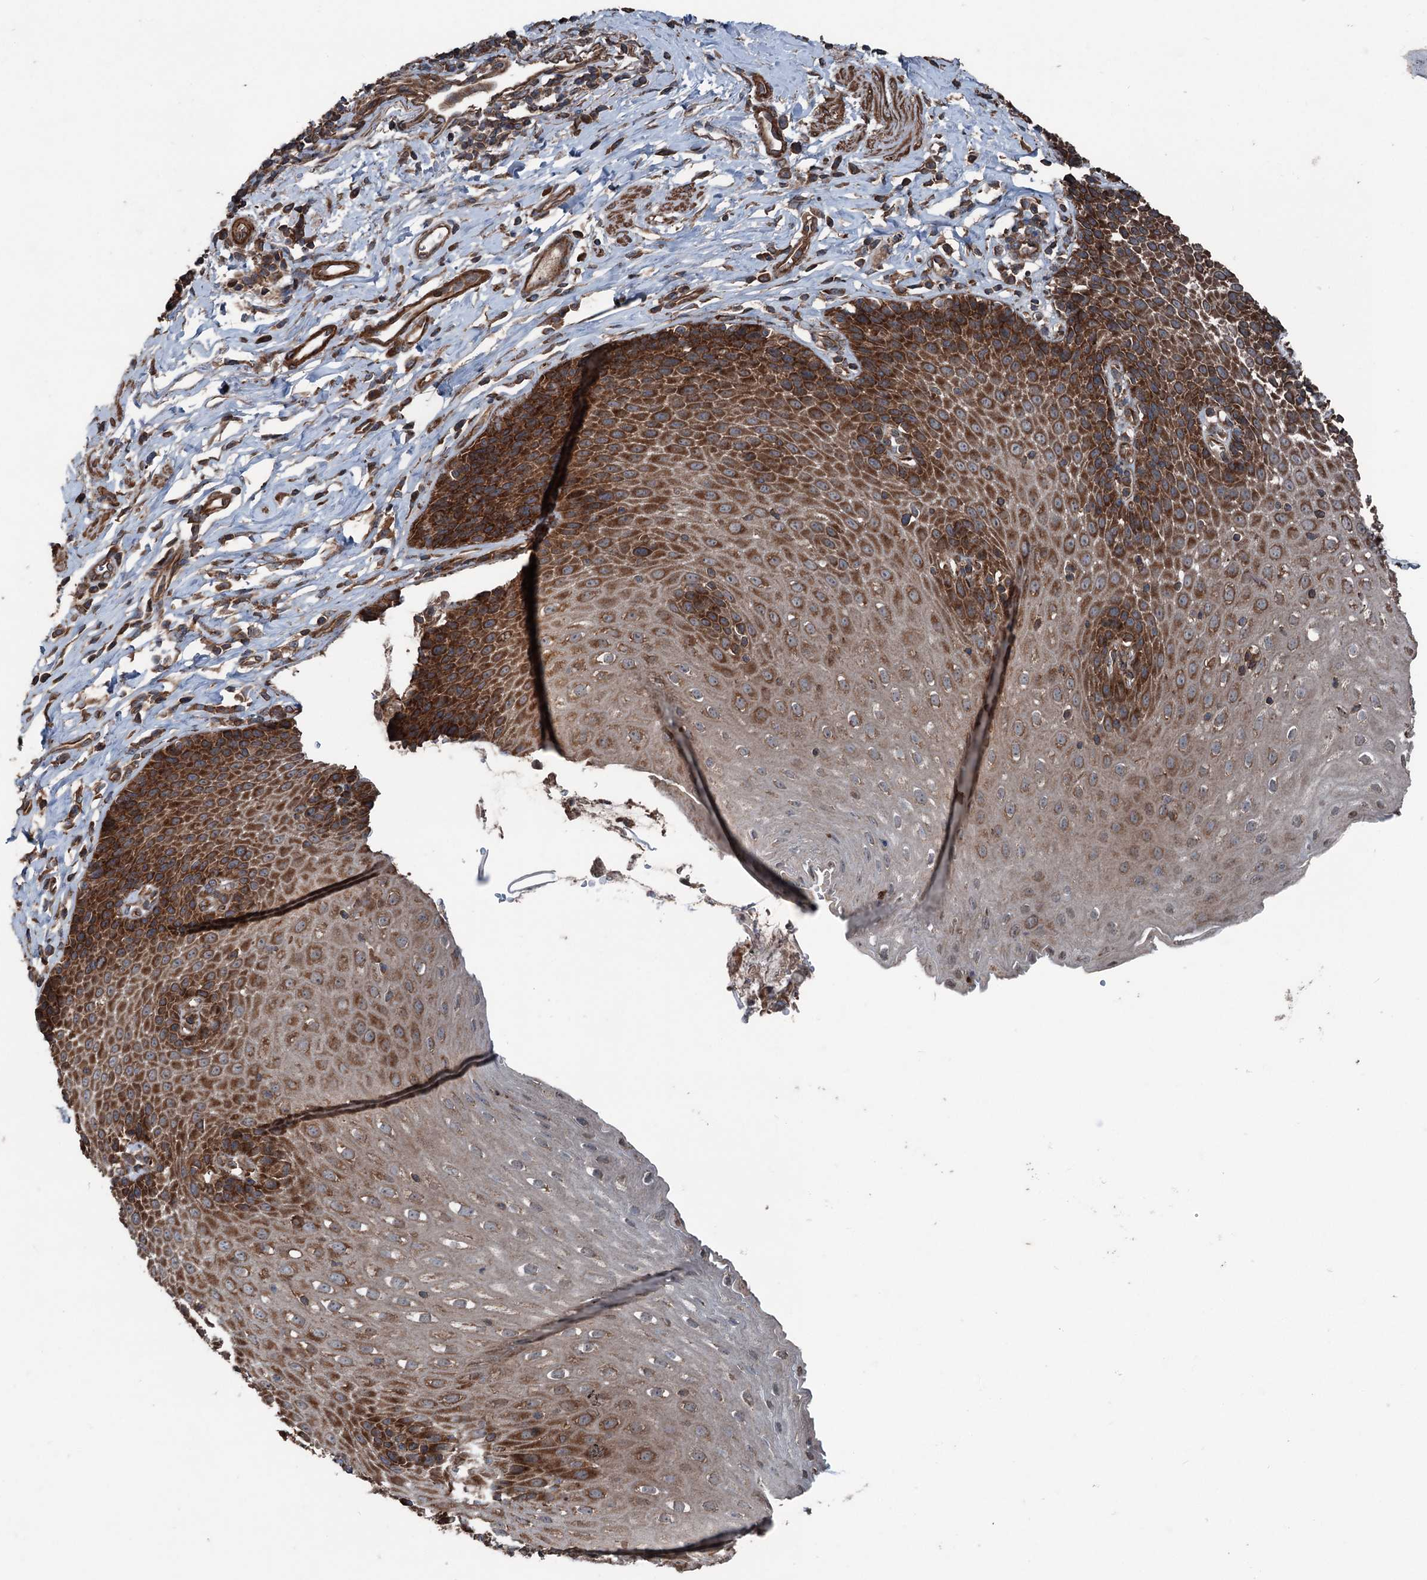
{"staining": {"intensity": "strong", "quantity": "25%-75%", "location": "cytoplasmic/membranous"}, "tissue": "esophagus", "cell_type": "Squamous epithelial cells", "image_type": "normal", "snomed": [{"axis": "morphology", "description": "Normal tissue, NOS"}, {"axis": "topography", "description": "Esophagus"}], "caption": "High-power microscopy captured an IHC photomicrograph of normal esophagus, revealing strong cytoplasmic/membranous expression in approximately 25%-75% of squamous epithelial cells.", "gene": "RNF214", "patient": {"sex": "female", "age": 61}}